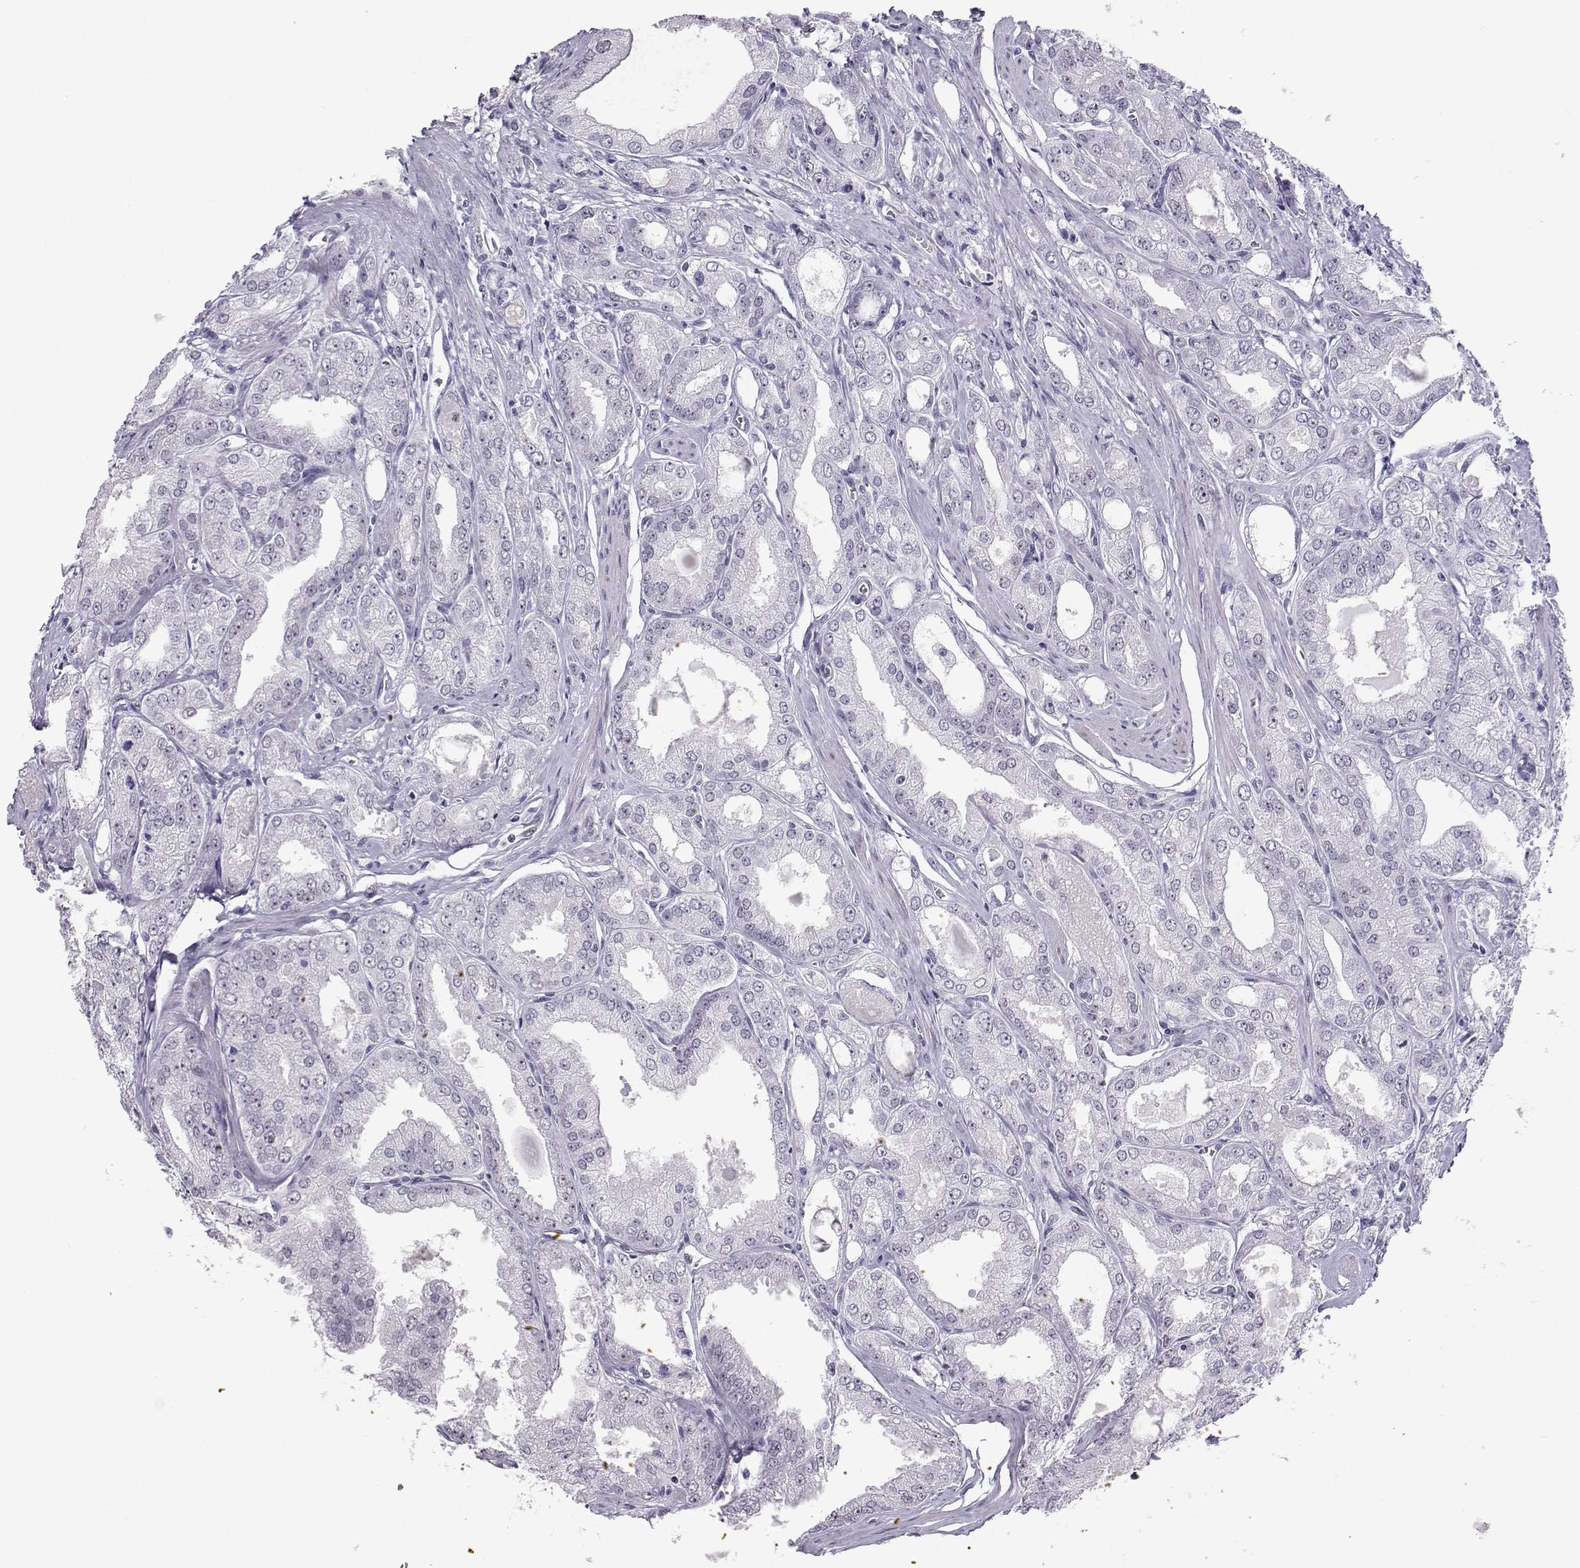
{"staining": {"intensity": "negative", "quantity": "none", "location": "none"}, "tissue": "prostate cancer", "cell_type": "Tumor cells", "image_type": "cancer", "snomed": [{"axis": "morphology", "description": "Adenocarcinoma, NOS"}, {"axis": "morphology", "description": "Adenocarcinoma, High grade"}, {"axis": "topography", "description": "Prostate"}], "caption": "Tumor cells are negative for protein expression in human prostate cancer (high-grade adenocarcinoma).", "gene": "TEDC2", "patient": {"sex": "male", "age": 70}}